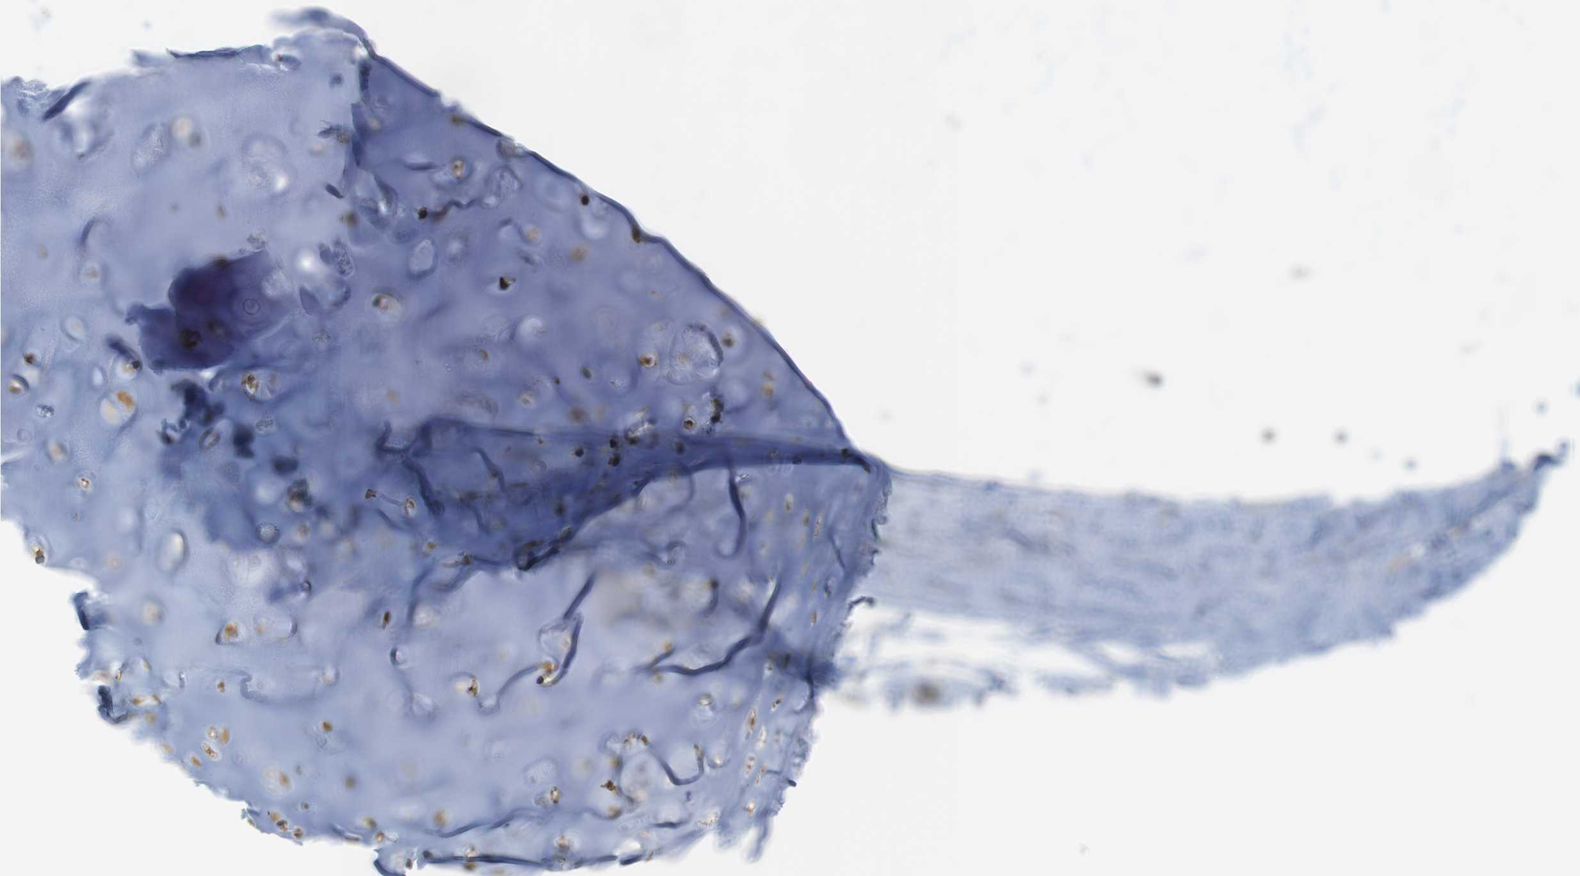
{"staining": {"intensity": "moderate", "quantity": ">75%", "location": "cytoplasmic/membranous"}, "tissue": "adipose tissue", "cell_type": "Adipocytes", "image_type": "normal", "snomed": [{"axis": "morphology", "description": "Normal tissue, NOS"}, {"axis": "topography", "description": "Cartilage tissue"}, {"axis": "topography", "description": "Bronchus"}], "caption": "Immunohistochemical staining of normal adipose tissue reveals moderate cytoplasmic/membranous protein staining in about >75% of adipocytes.", "gene": "PCNX2", "patient": {"sex": "female", "age": 73}}